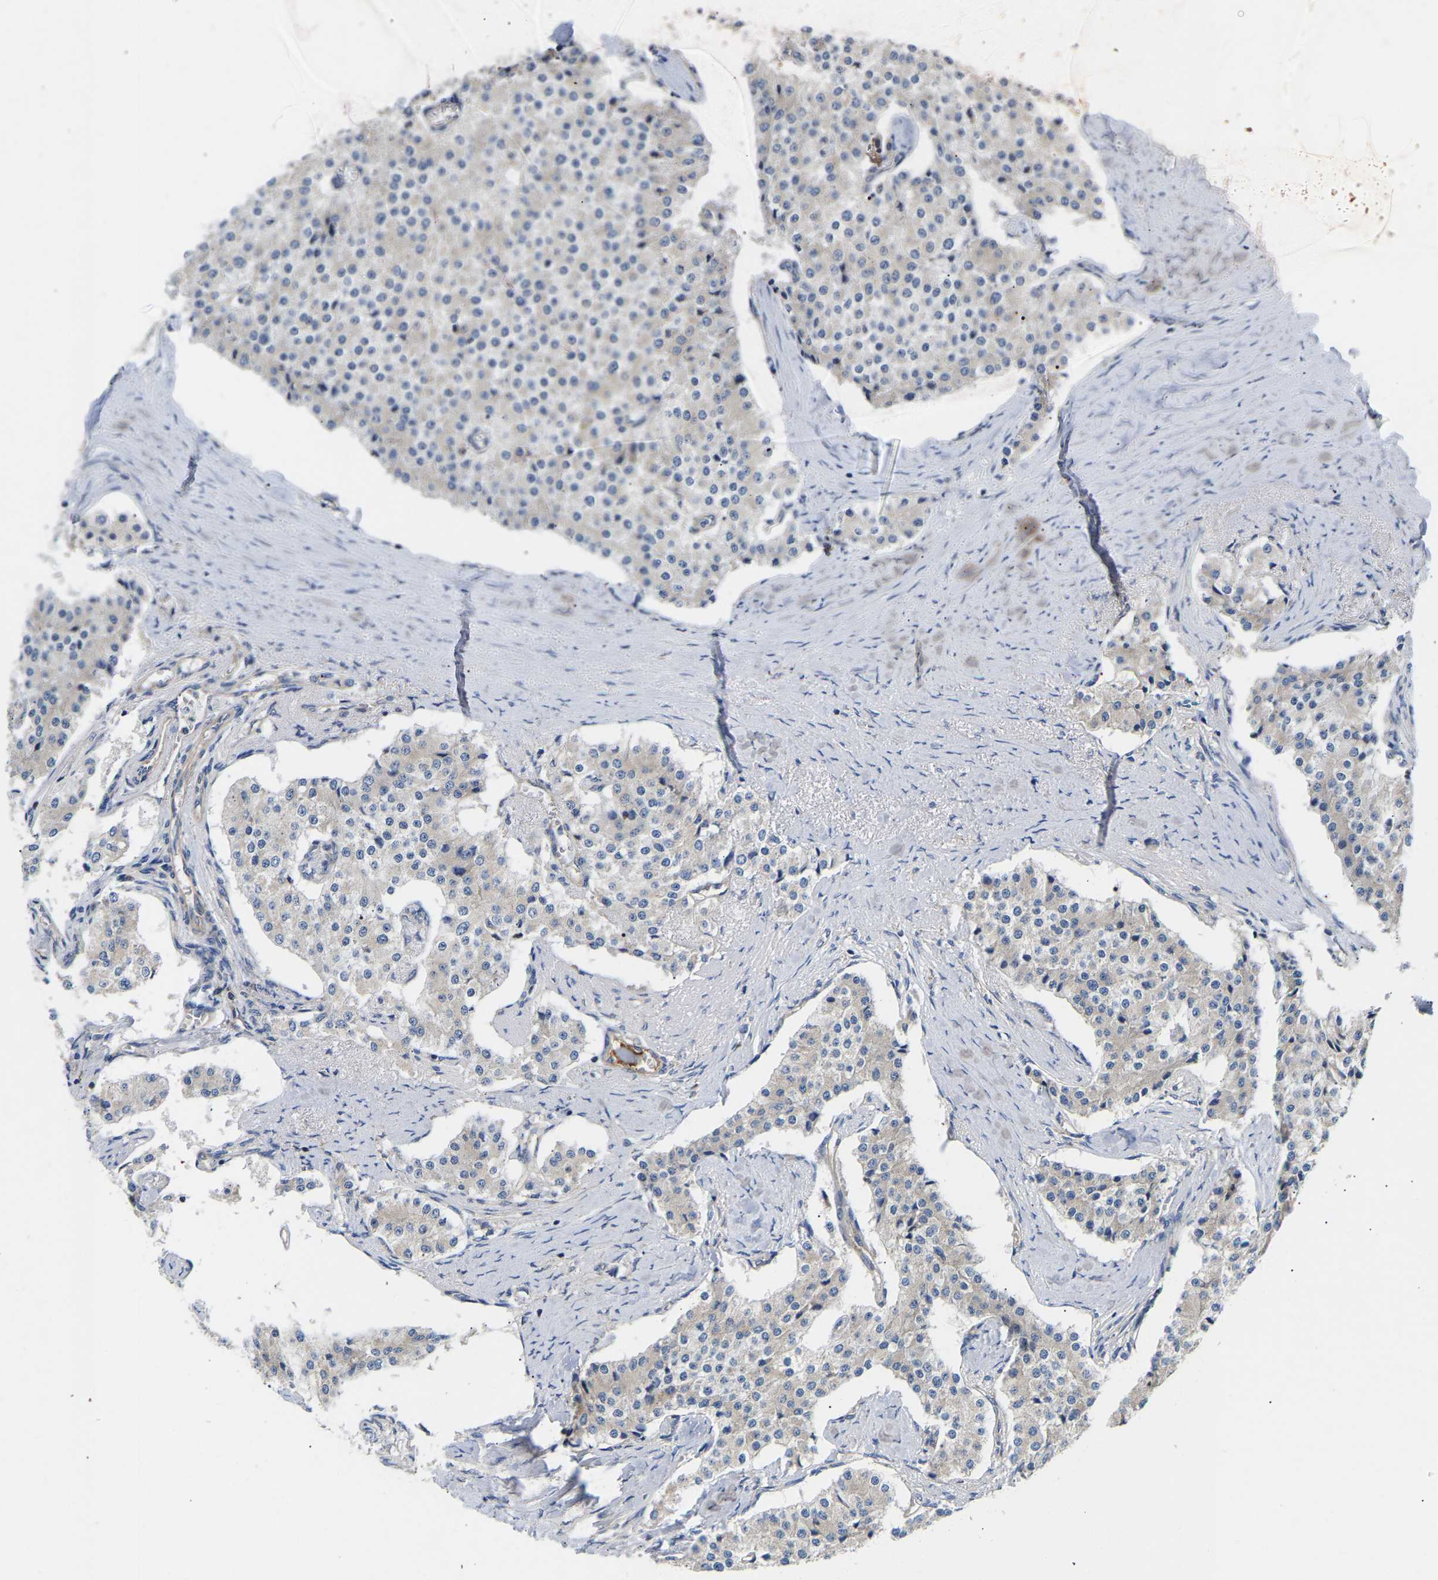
{"staining": {"intensity": "negative", "quantity": "none", "location": "none"}, "tissue": "carcinoid", "cell_type": "Tumor cells", "image_type": "cancer", "snomed": [{"axis": "morphology", "description": "Carcinoid, malignant, NOS"}, {"axis": "topography", "description": "Colon"}], "caption": "Tumor cells show no significant protein positivity in carcinoid. (Stains: DAB (3,3'-diaminobenzidine) IHC with hematoxylin counter stain, Microscopy: brightfield microscopy at high magnification).", "gene": "AIMP2", "patient": {"sex": "female", "age": 52}}